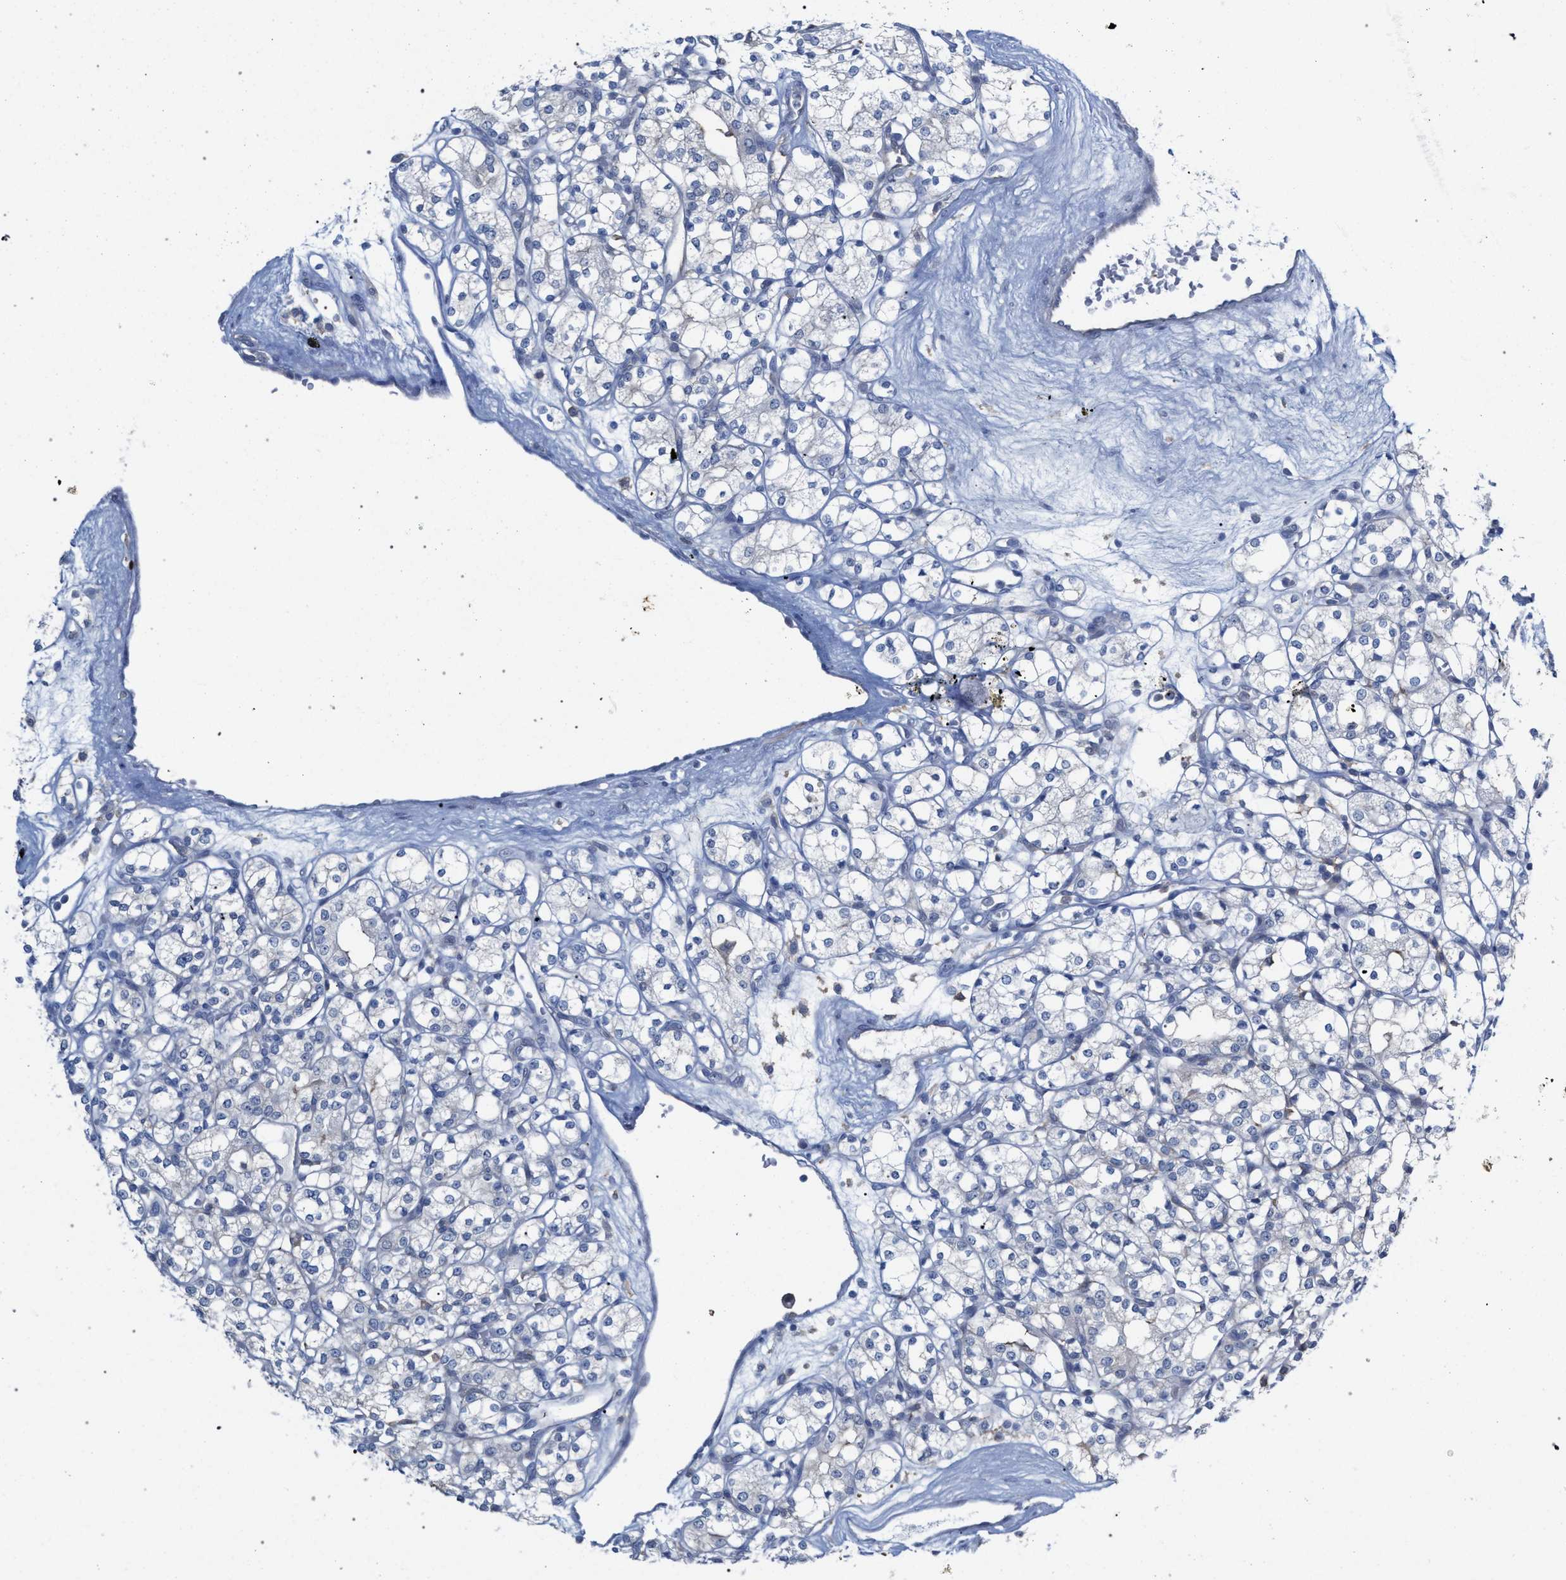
{"staining": {"intensity": "negative", "quantity": "none", "location": "none"}, "tissue": "renal cancer", "cell_type": "Tumor cells", "image_type": "cancer", "snomed": [{"axis": "morphology", "description": "Adenocarcinoma, NOS"}, {"axis": "topography", "description": "Kidney"}], "caption": "Immunohistochemical staining of adenocarcinoma (renal) reveals no significant staining in tumor cells.", "gene": "FHOD3", "patient": {"sex": "male", "age": 77}}